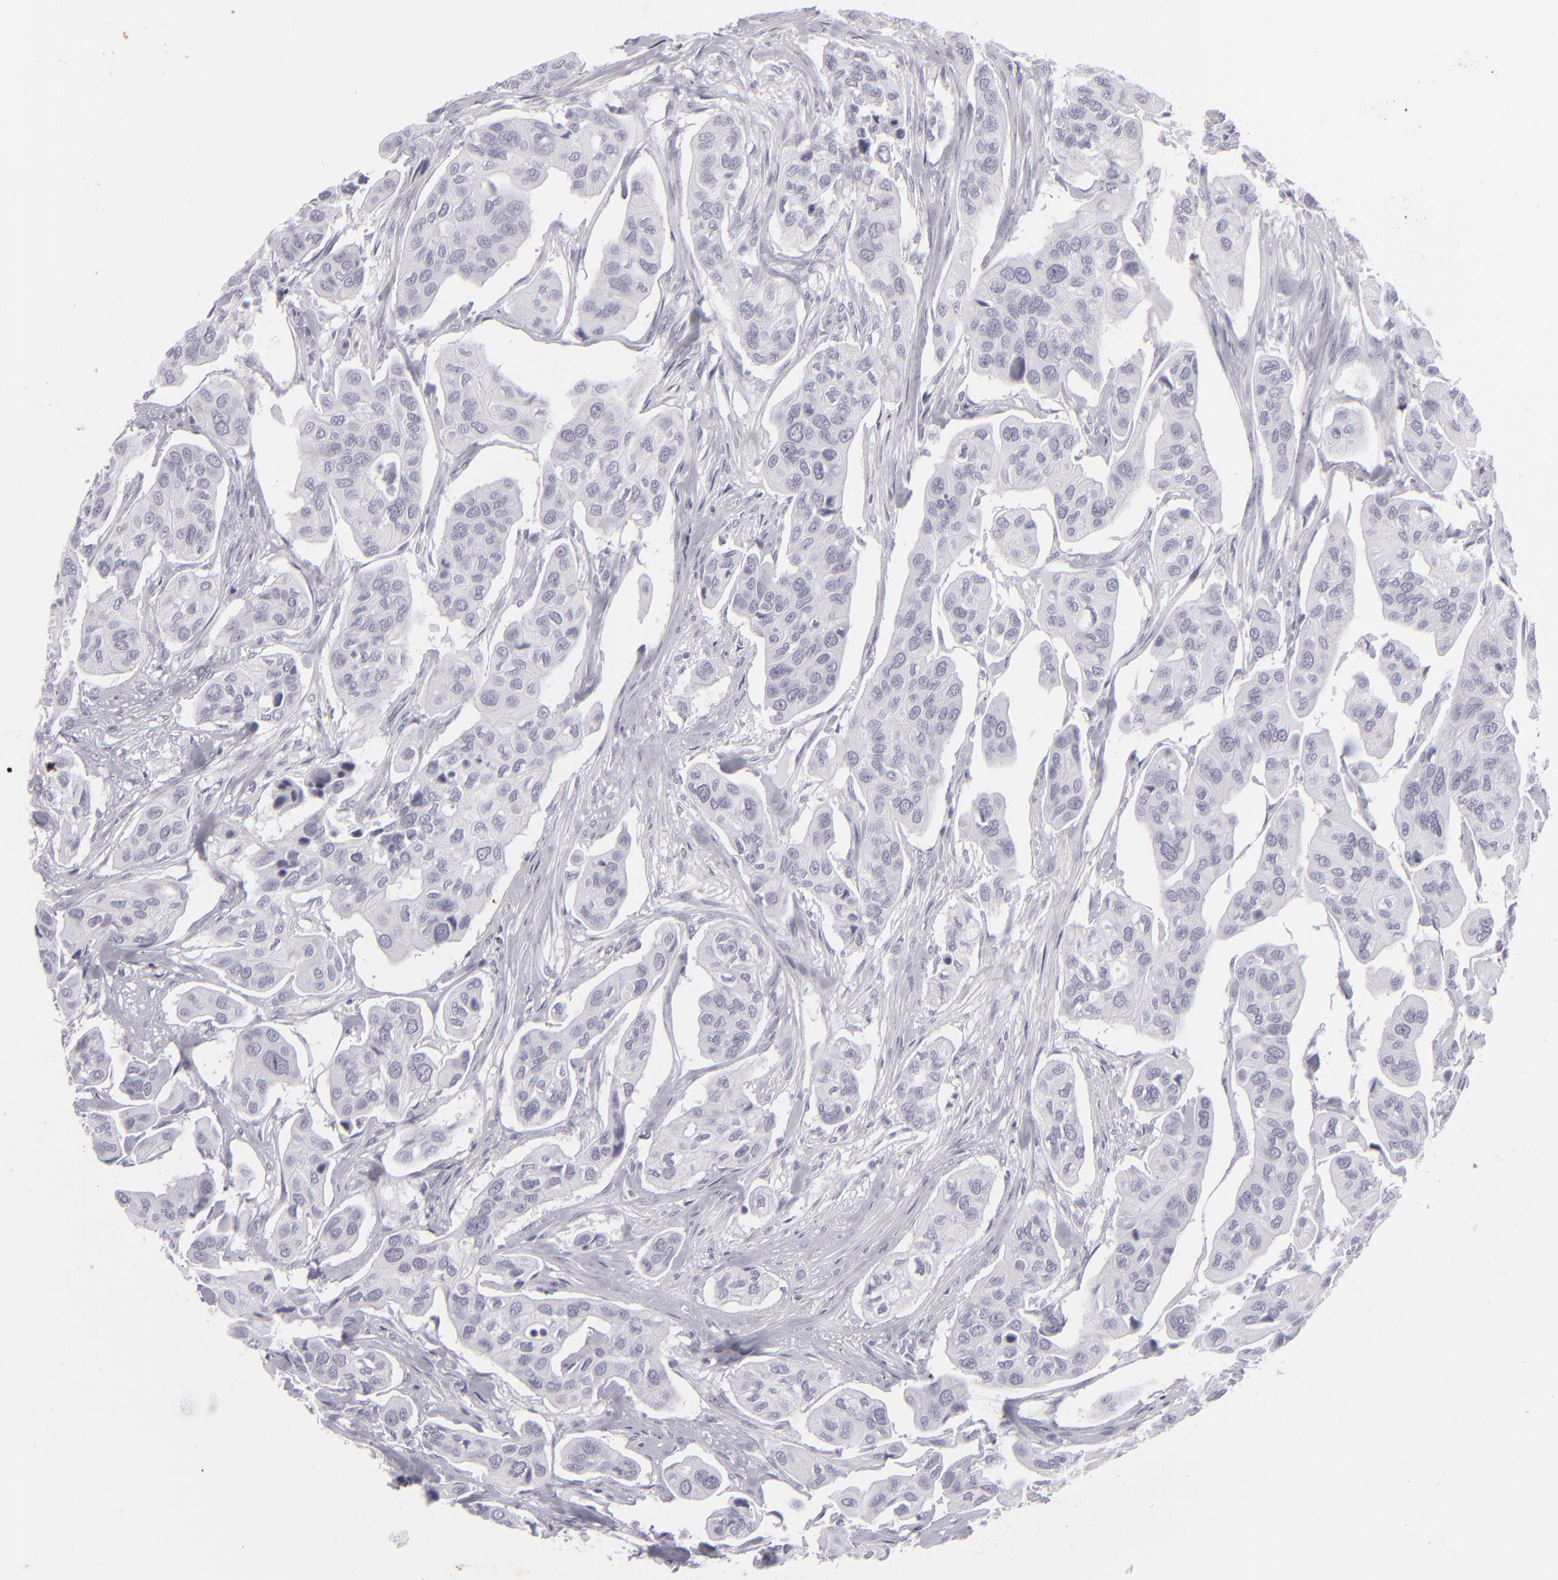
{"staining": {"intensity": "negative", "quantity": "none", "location": "none"}, "tissue": "urothelial cancer", "cell_type": "Tumor cells", "image_type": "cancer", "snomed": [{"axis": "morphology", "description": "Adenocarcinoma, NOS"}, {"axis": "topography", "description": "Urinary bladder"}], "caption": "This is an IHC photomicrograph of adenocarcinoma. There is no positivity in tumor cells.", "gene": "KRT1", "patient": {"sex": "male", "age": 61}}